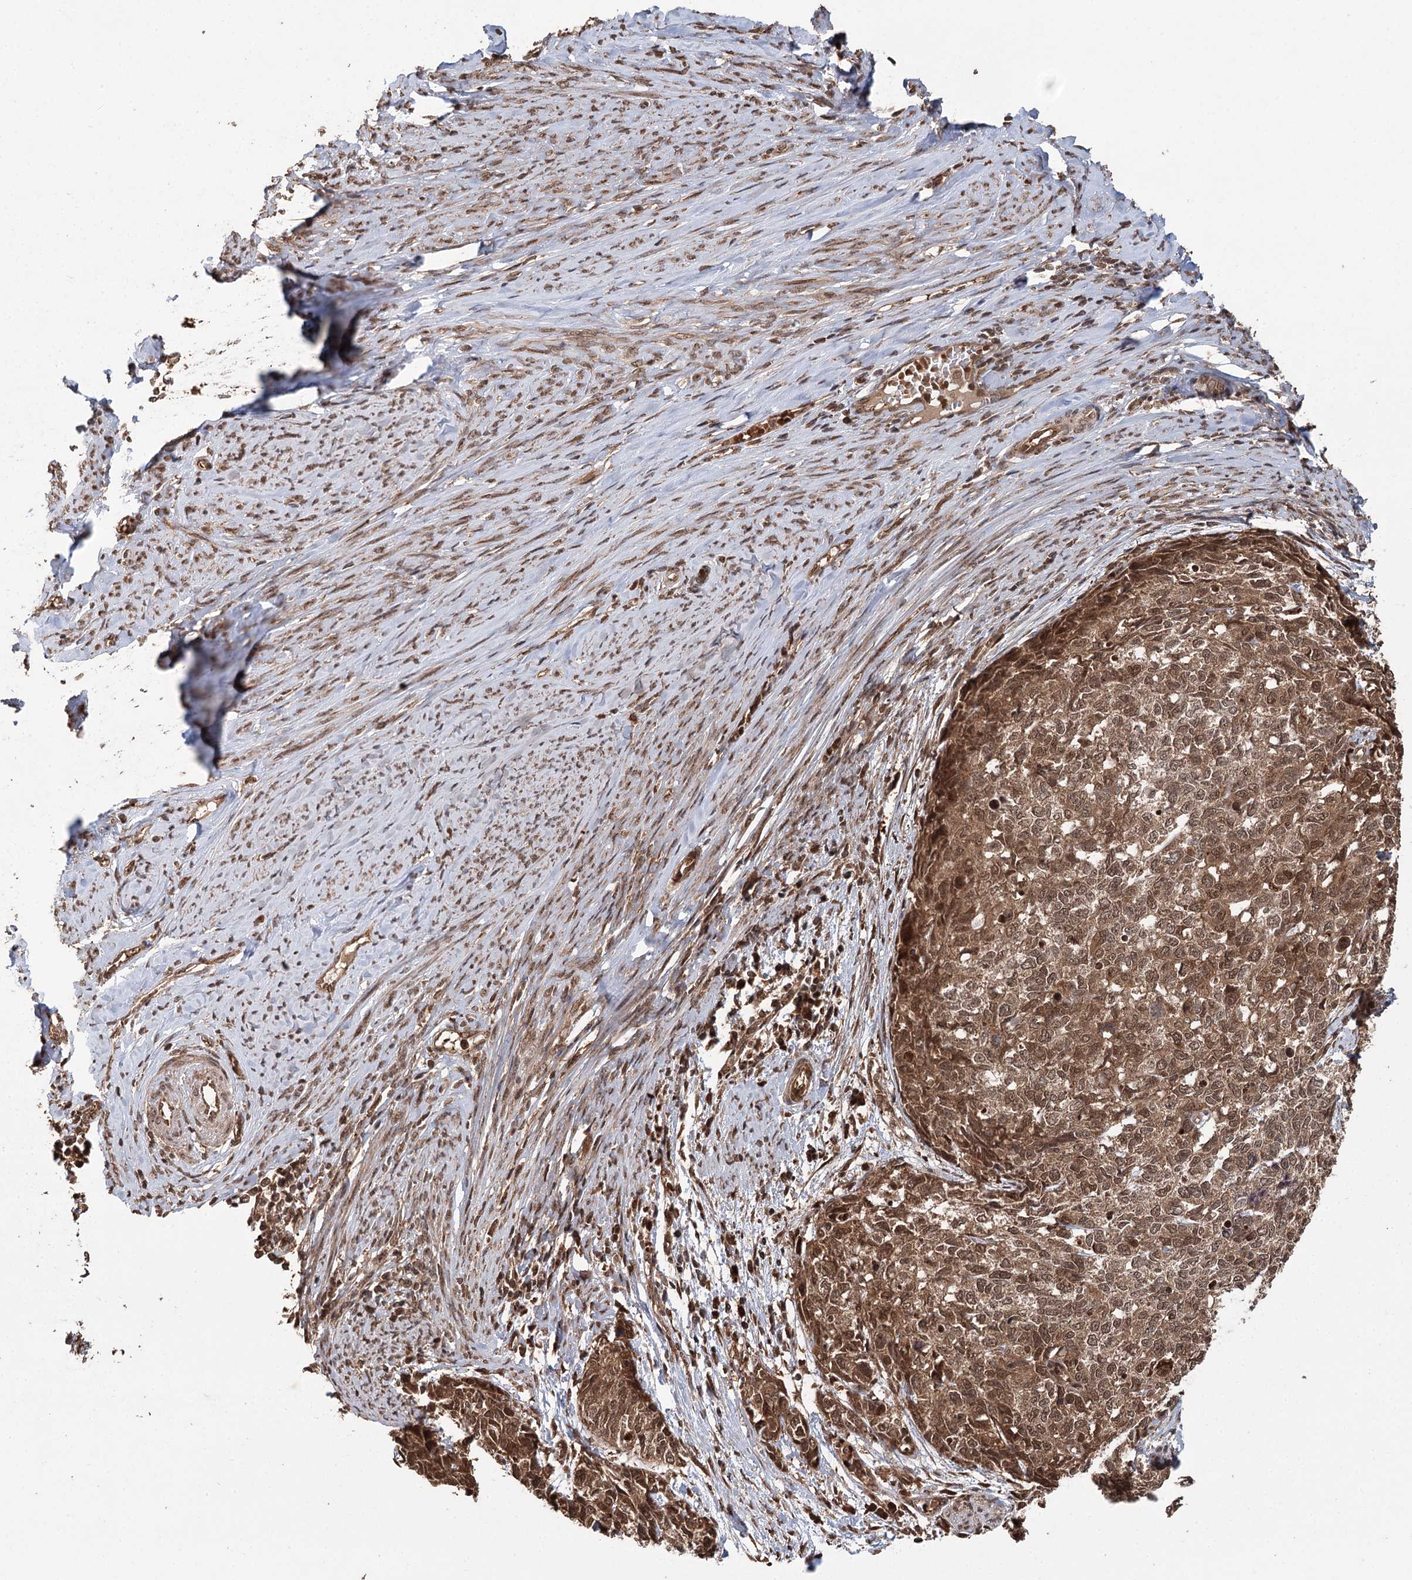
{"staining": {"intensity": "moderate", "quantity": ">75%", "location": "cytoplasmic/membranous,nuclear"}, "tissue": "cervical cancer", "cell_type": "Tumor cells", "image_type": "cancer", "snomed": [{"axis": "morphology", "description": "Squamous cell carcinoma, NOS"}, {"axis": "topography", "description": "Cervix"}], "caption": "Protein analysis of cervical cancer (squamous cell carcinoma) tissue displays moderate cytoplasmic/membranous and nuclear expression in approximately >75% of tumor cells.", "gene": "N6AMT1", "patient": {"sex": "female", "age": 63}}